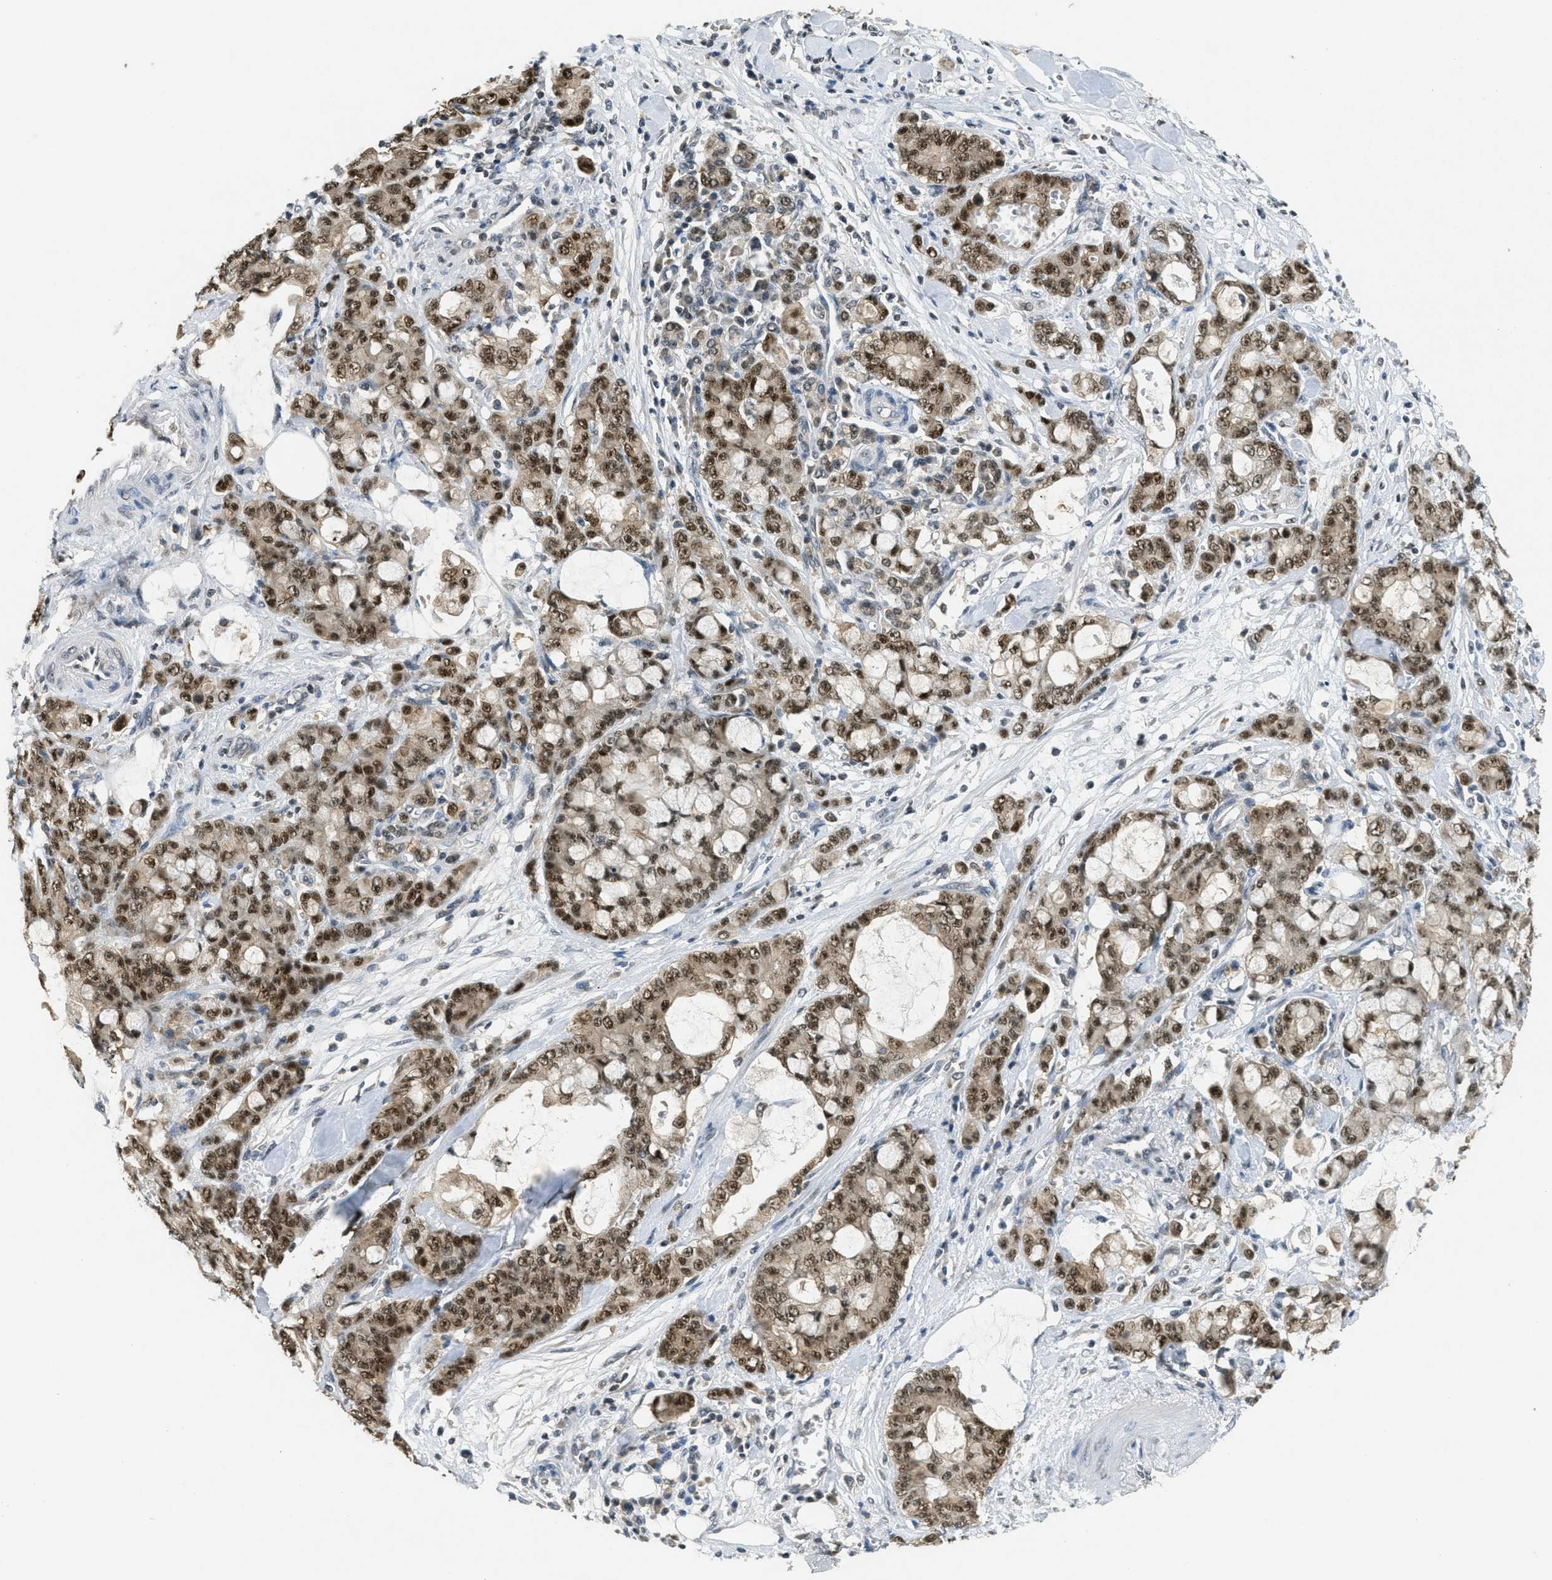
{"staining": {"intensity": "strong", "quantity": "25%-75%", "location": "cytoplasmic/membranous,nuclear"}, "tissue": "pancreatic cancer", "cell_type": "Tumor cells", "image_type": "cancer", "snomed": [{"axis": "morphology", "description": "Adenocarcinoma, NOS"}, {"axis": "topography", "description": "Pancreas"}], "caption": "A brown stain labels strong cytoplasmic/membranous and nuclear staining of a protein in human pancreatic cancer (adenocarcinoma) tumor cells.", "gene": "DNAJB1", "patient": {"sex": "female", "age": 73}}